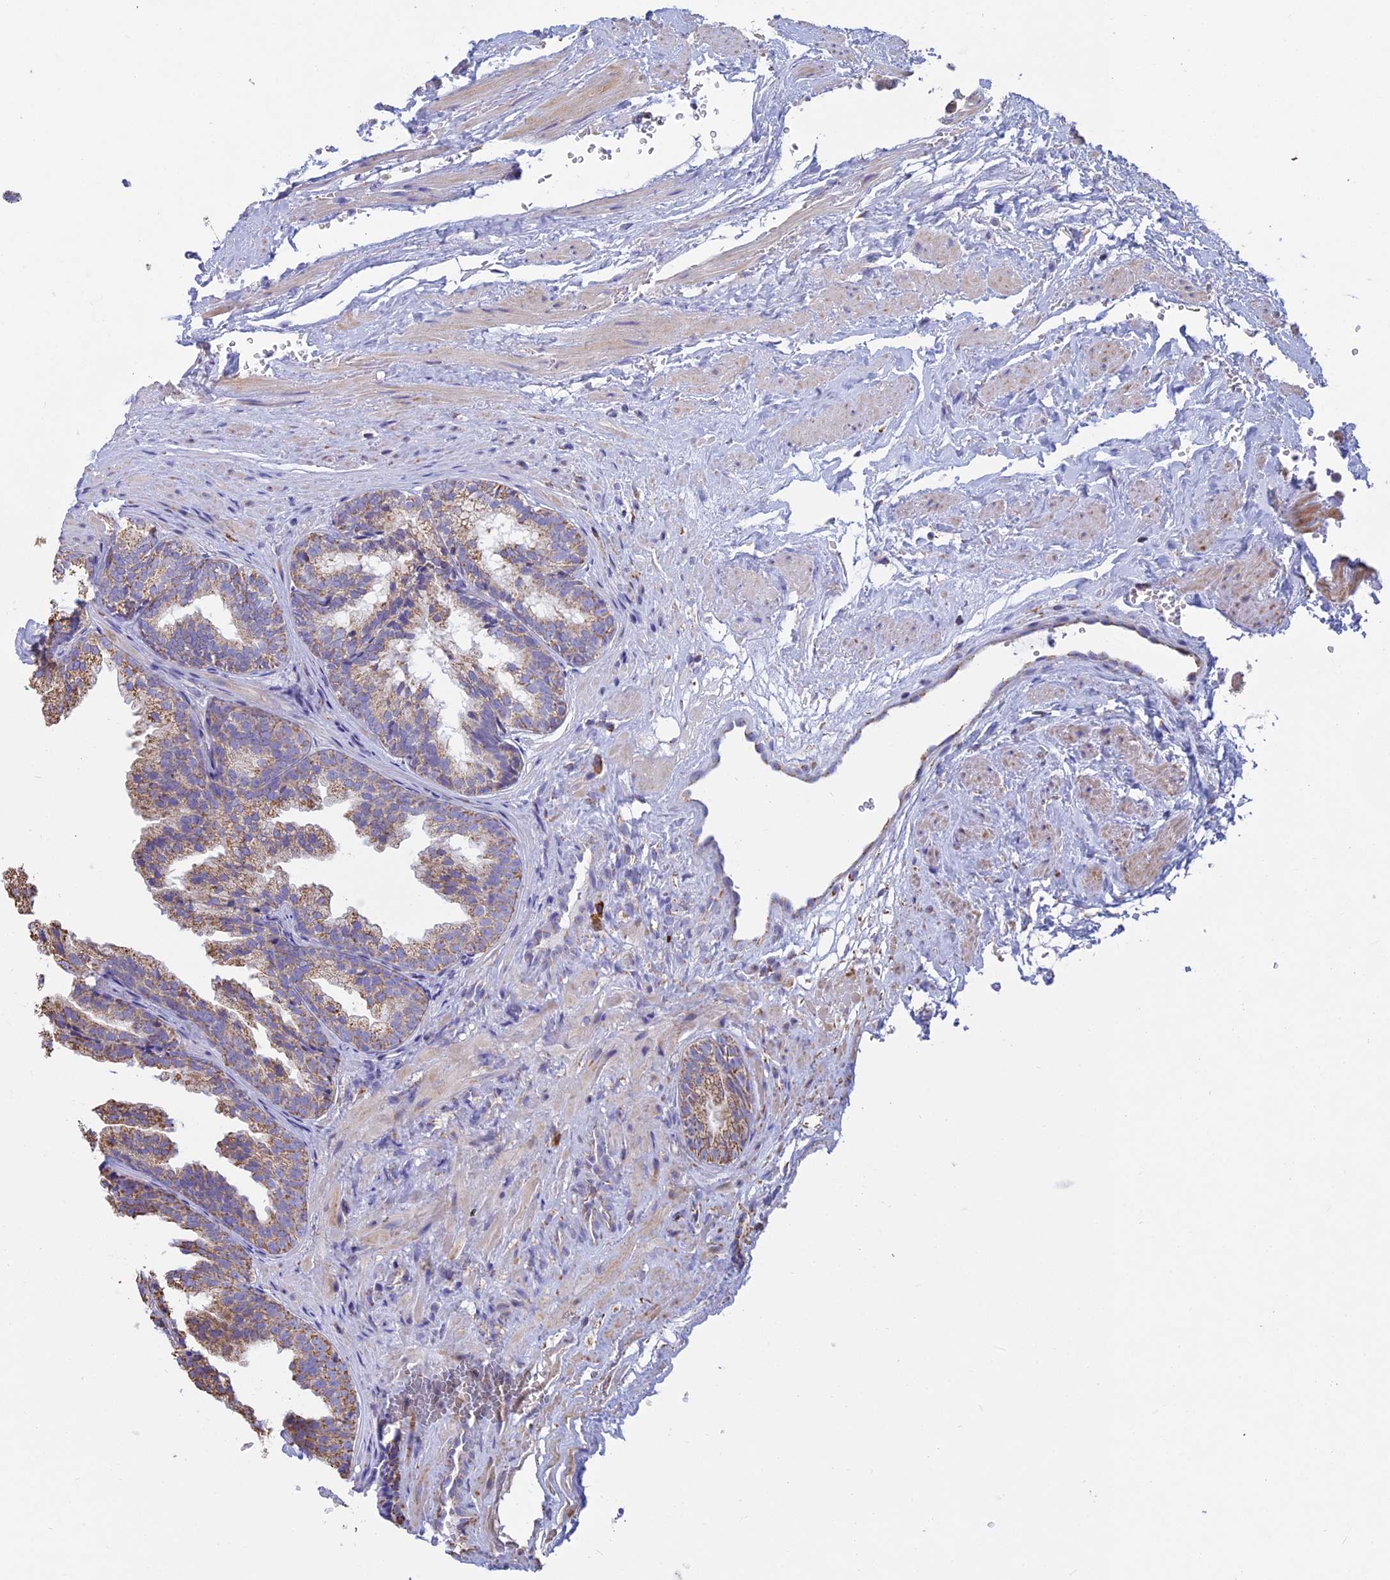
{"staining": {"intensity": "moderate", "quantity": ">75%", "location": "cytoplasmic/membranous"}, "tissue": "prostate", "cell_type": "Glandular cells", "image_type": "normal", "snomed": [{"axis": "morphology", "description": "Normal tissue, NOS"}, {"axis": "topography", "description": "Prostate"}], "caption": "IHC of normal human prostate displays medium levels of moderate cytoplasmic/membranous positivity in about >75% of glandular cells.", "gene": "OR2W3", "patient": {"sex": "male", "age": 76}}